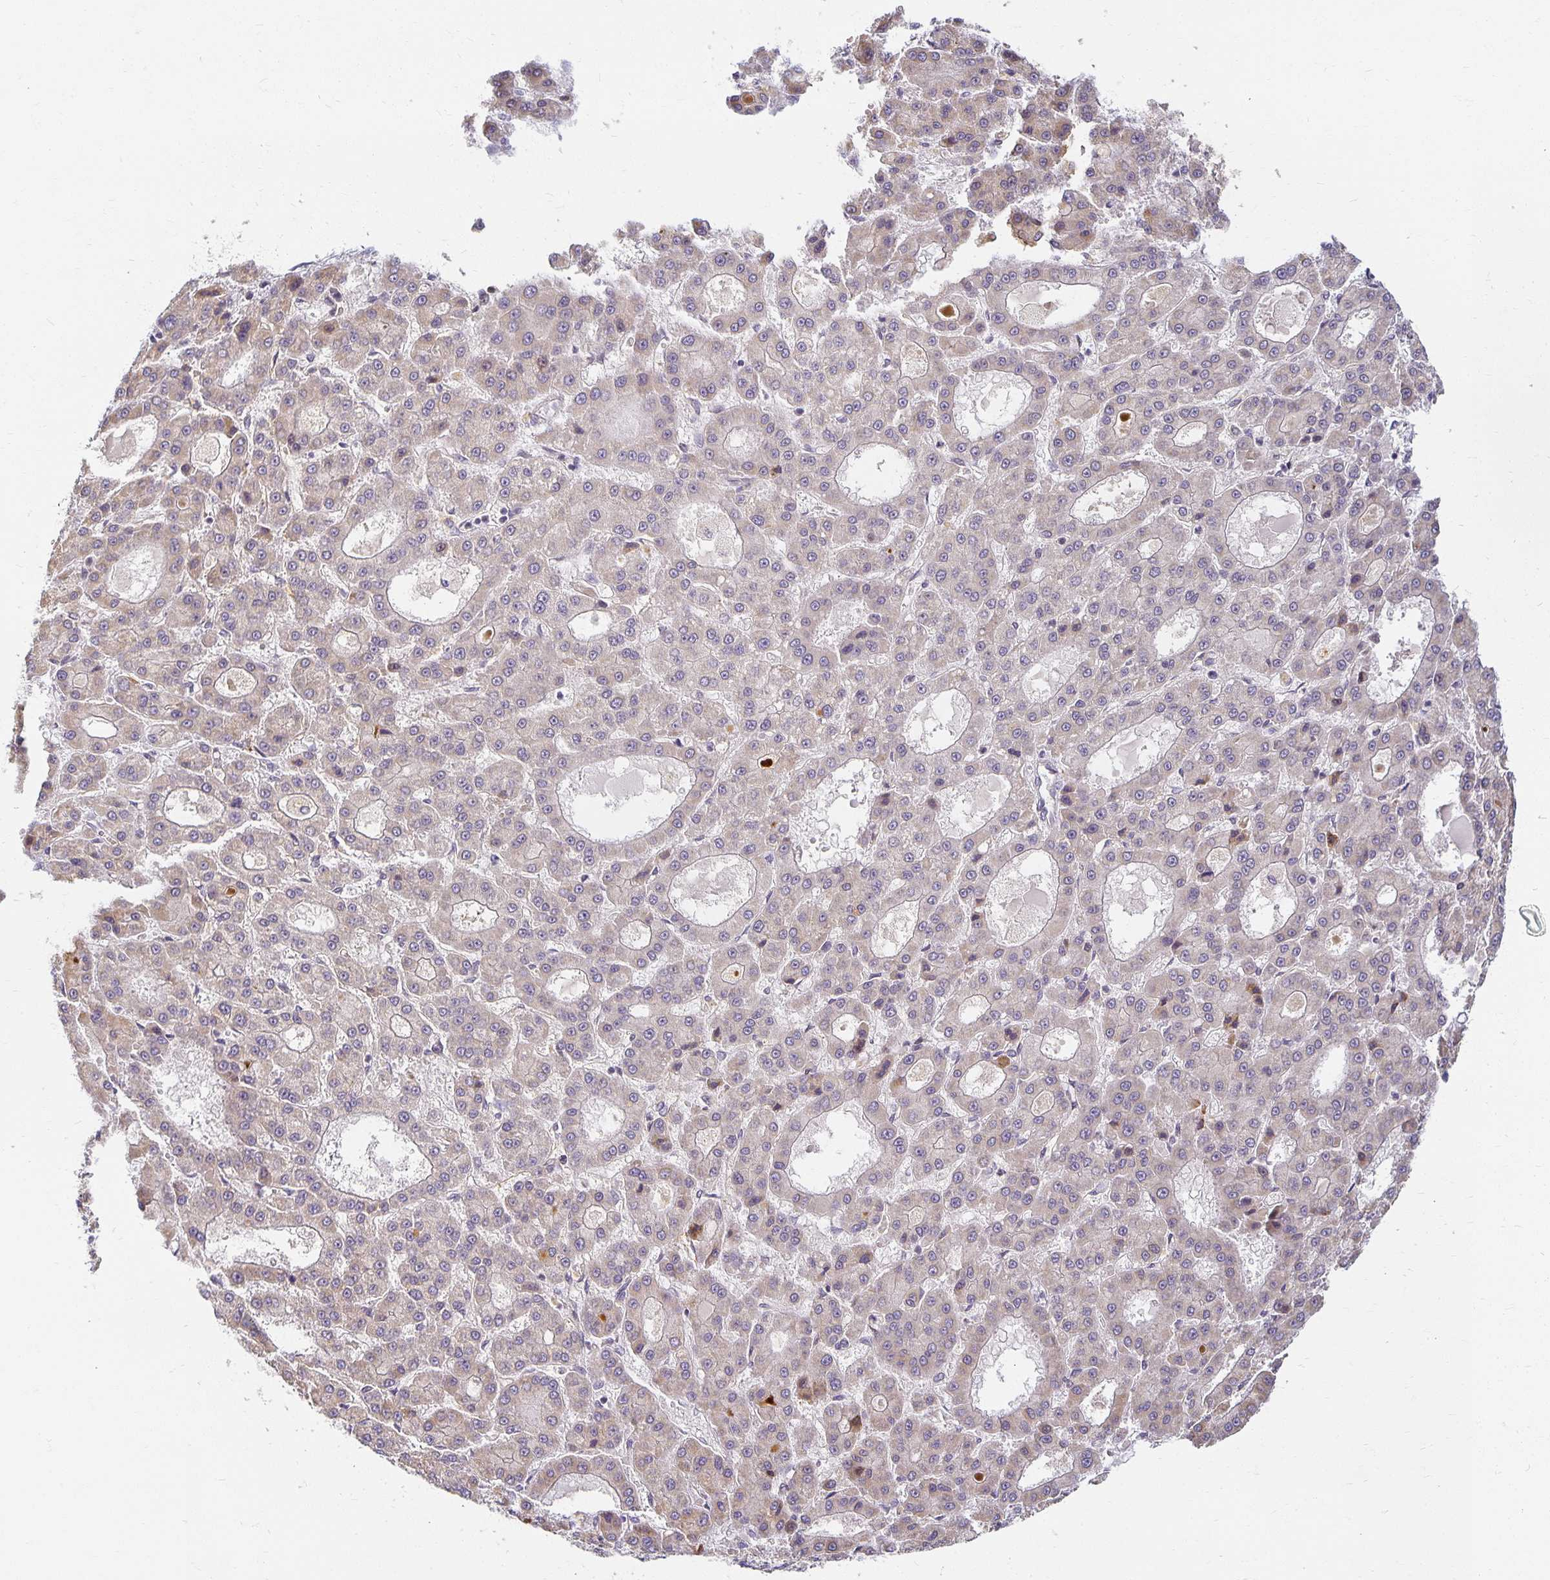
{"staining": {"intensity": "weak", "quantity": "<25%", "location": "cytoplasmic/membranous"}, "tissue": "liver cancer", "cell_type": "Tumor cells", "image_type": "cancer", "snomed": [{"axis": "morphology", "description": "Carcinoma, Hepatocellular, NOS"}, {"axis": "topography", "description": "Liver"}], "caption": "Micrograph shows no protein expression in tumor cells of liver cancer (hepatocellular carcinoma) tissue.", "gene": "EHF", "patient": {"sex": "male", "age": 70}}